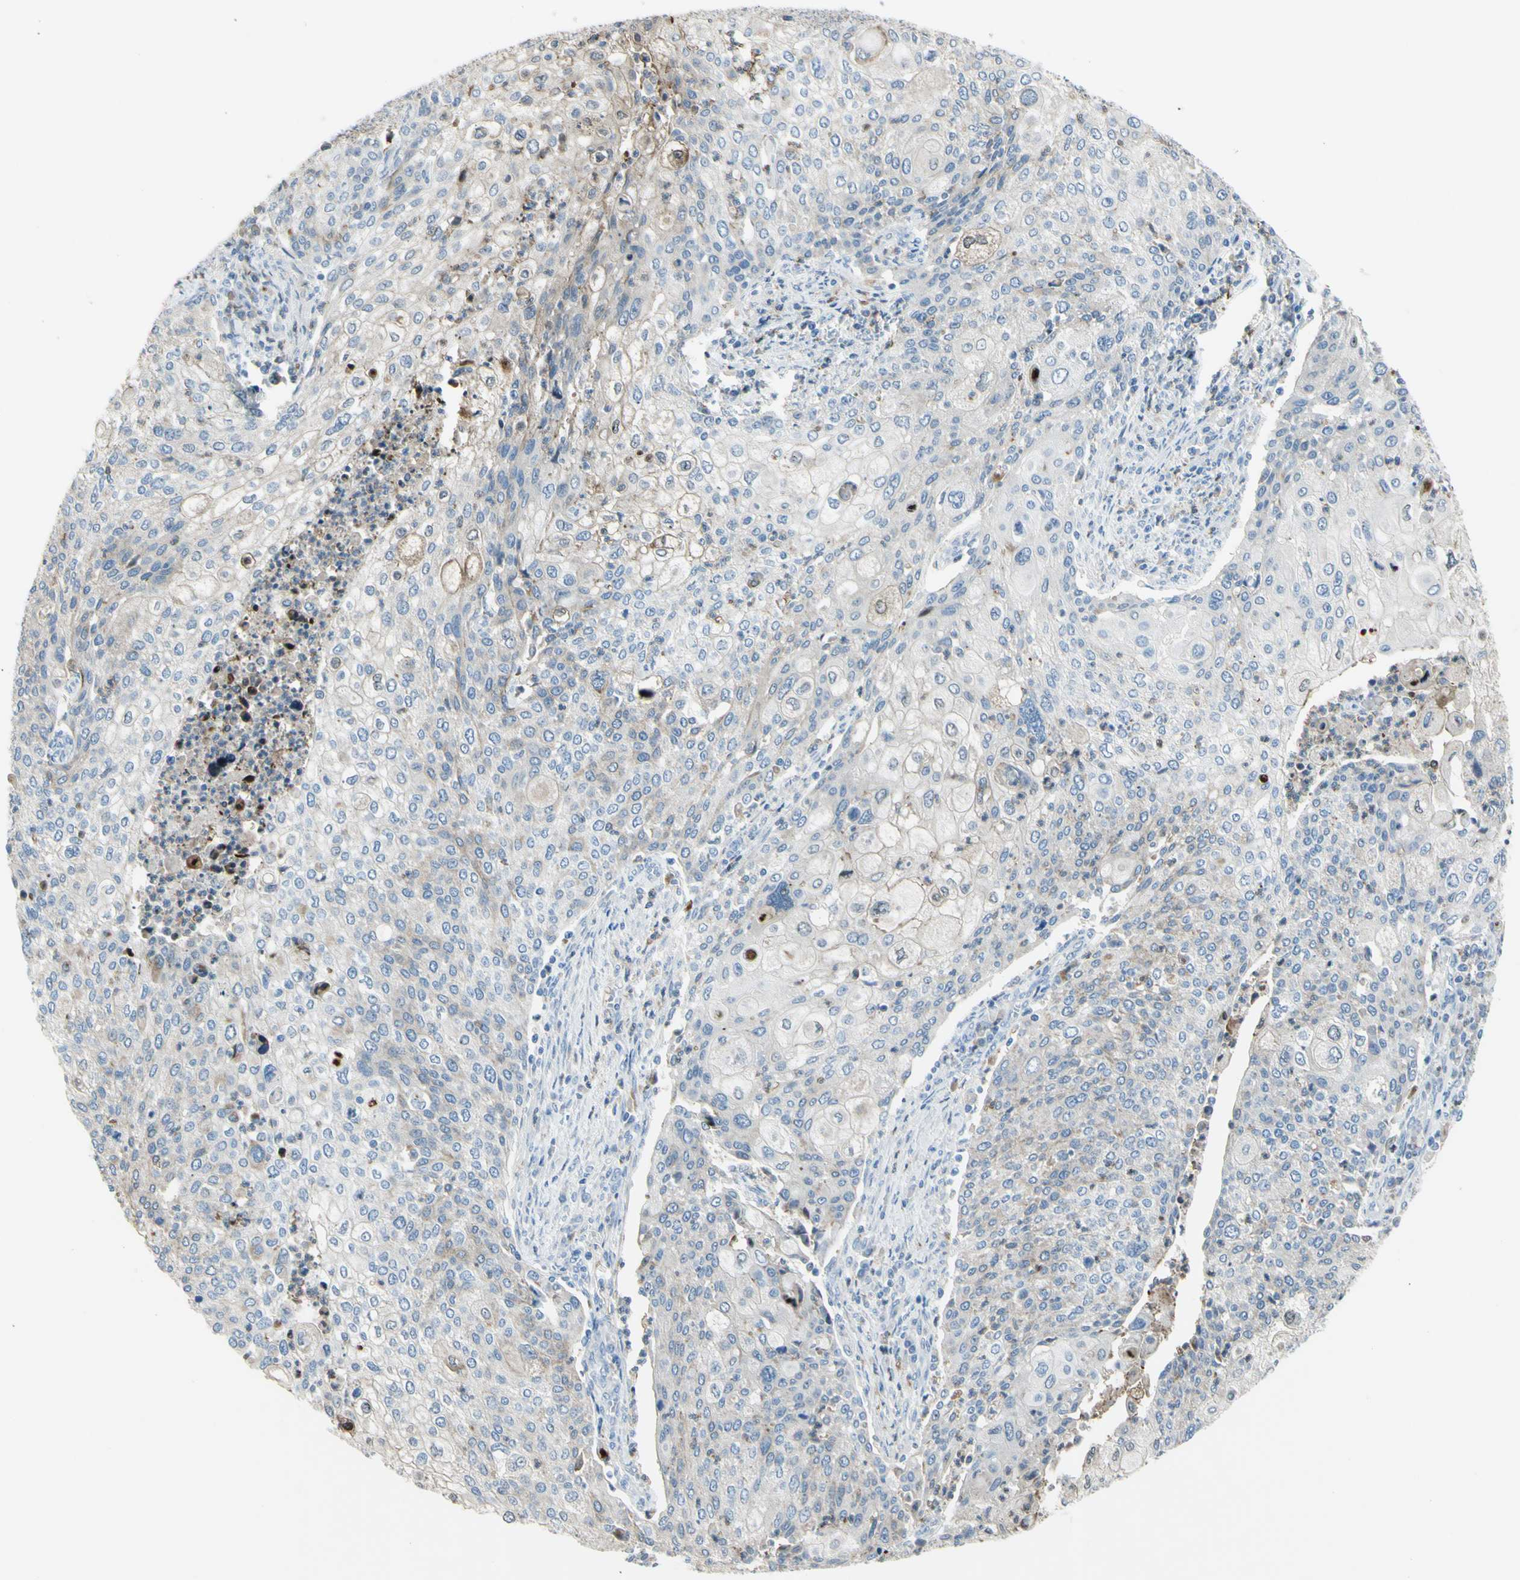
{"staining": {"intensity": "weak", "quantity": "<25%", "location": "cytoplasmic/membranous"}, "tissue": "cervical cancer", "cell_type": "Tumor cells", "image_type": "cancer", "snomed": [{"axis": "morphology", "description": "Squamous cell carcinoma, NOS"}, {"axis": "topography", "description": "Cervix"}], "caption": "Tumor cells show no significant staining in cervical cancer.", "gene": "ZNF557", "patient": {"sex": "female", "age": 40}}